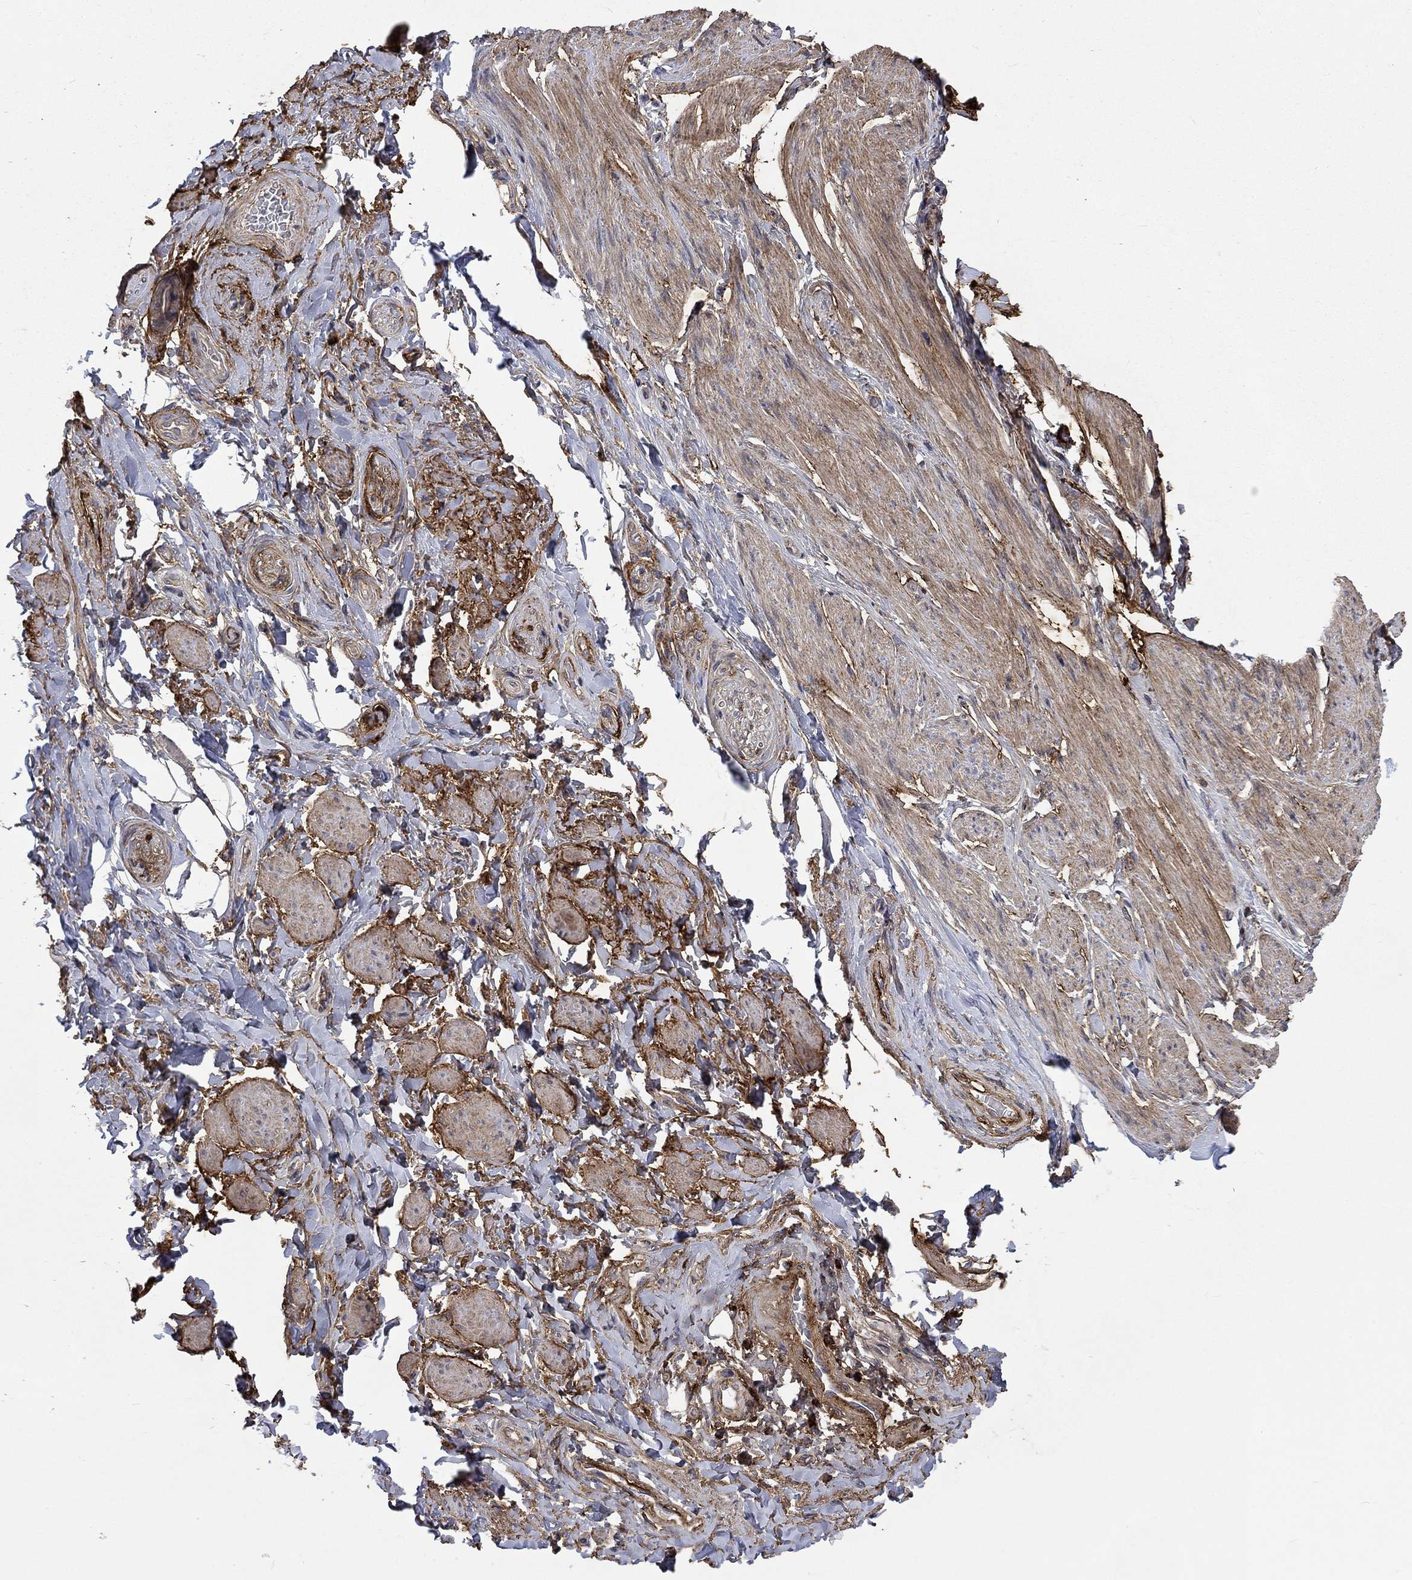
{"staining": {"intensity": "negative", "quantity": "none", "location": "none"}, "tissue": "soft tissue", "cell_type": "Fibroblasts", "image_type": "normal", "snomed": [{"axis": "morphology", "description": "Normal tissue, NOS"}, {"axis": "topography", "description": "Skeletal muscle"}, {"axis": "topography", "description": "Anal"}, {"axis": "topography", "description": "Peripheral nerve tissue"}], "caption": "This is a micrograph of IHC staining of unremarkable soft tissue, which shows no expression in fibroblasts.", "gene": "VCAN", "patient": {"sex": "male", "age": 53}}